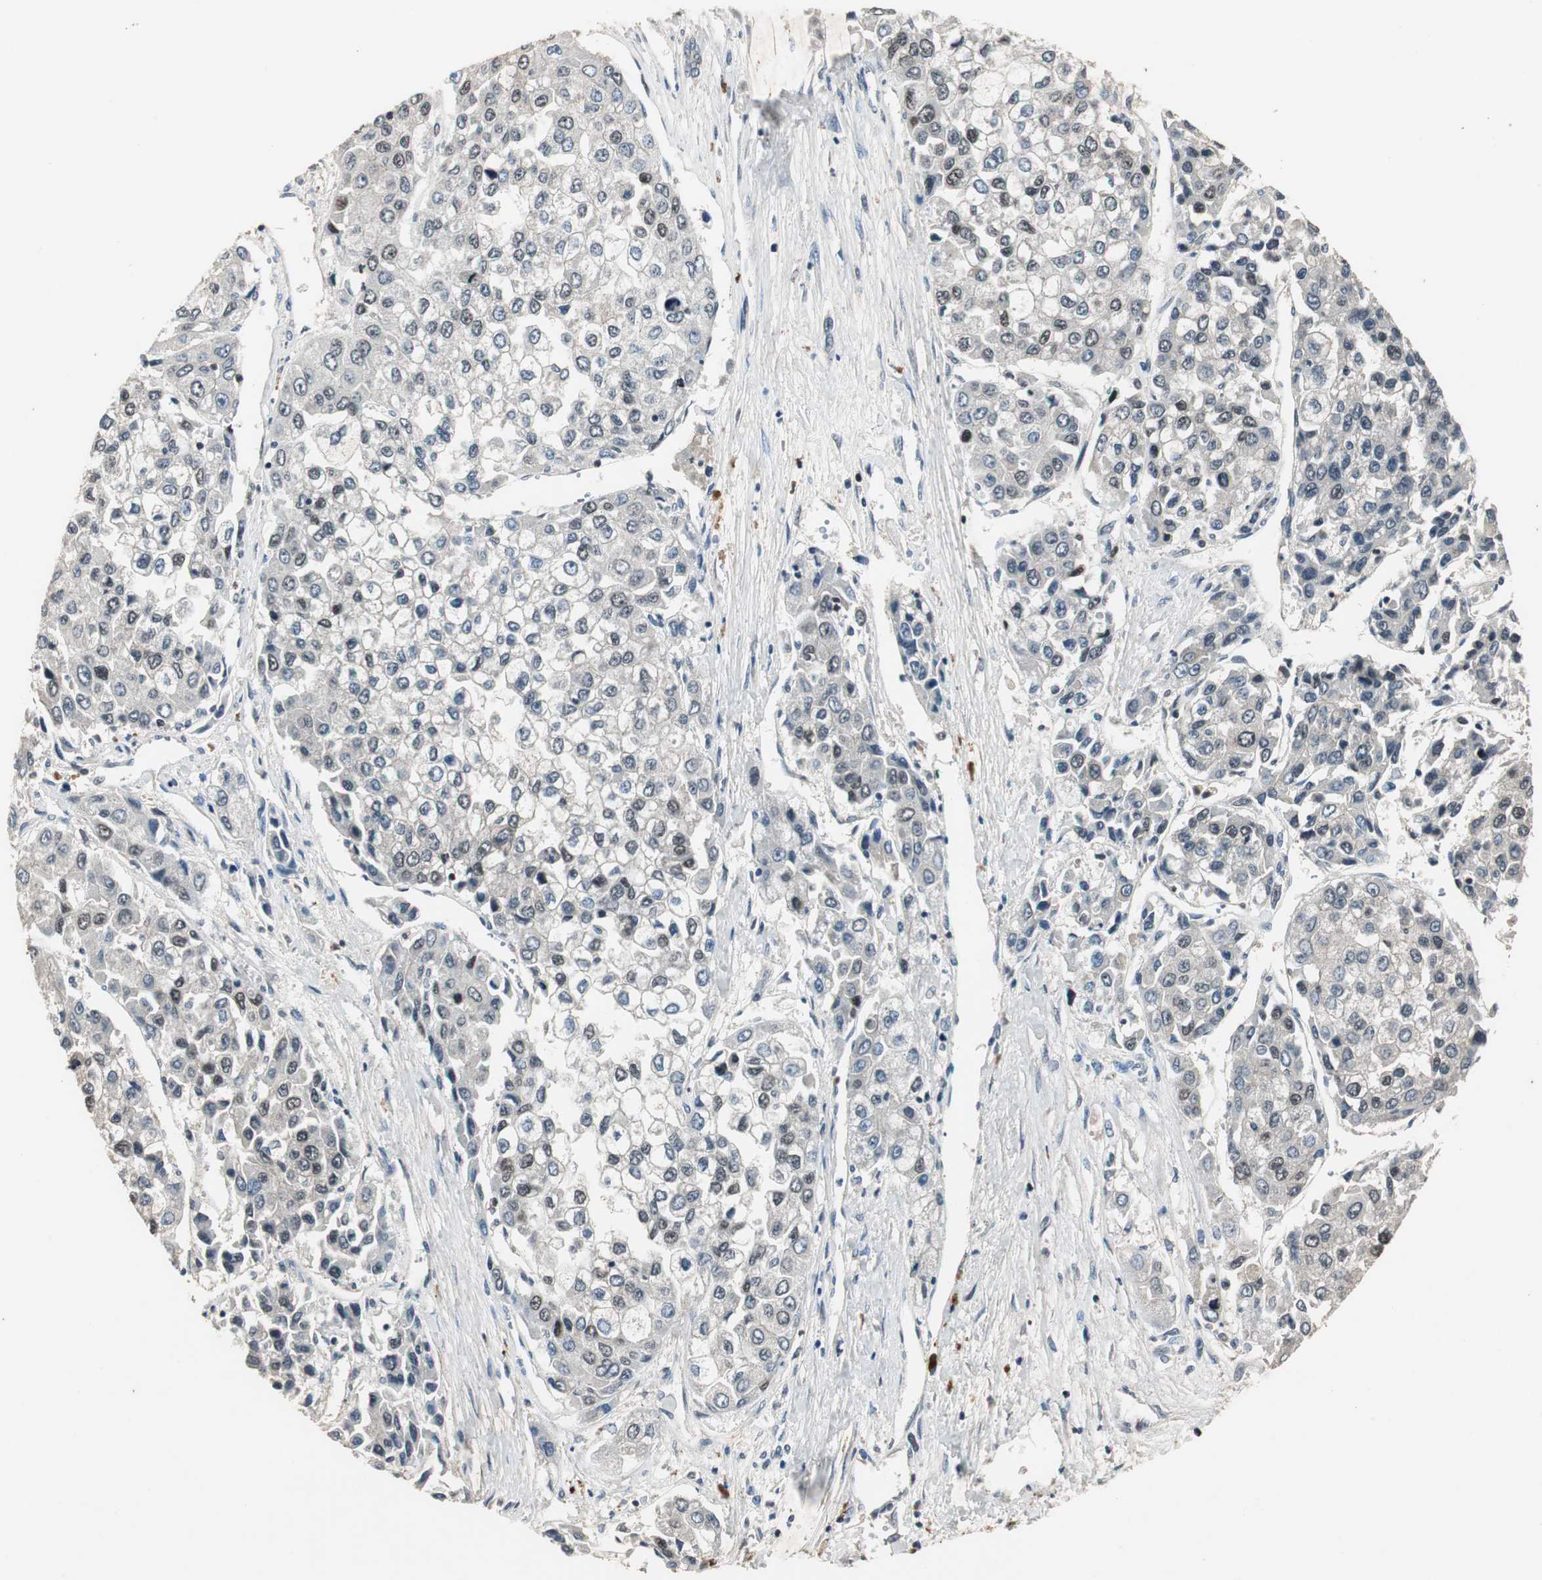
{"staining": {"intensity": "moderate", "quantity": "<25%", "location": "nuclear"}, "tissue": "liver cancer", "cell_type": "Tumor cells", "image_type": "cancer", "snomed": [{"axis": "morphology", "description": "Carcinoma, Hepatocellular, NOS"}, {"axis": "topography", "description": "Liver"}], "caption": "Immunohistochemical staining of human liver cancer reveals low levels of moderate nuclear staining in approximately <25% of tumor cells. (Brightfield microscopy of DAB IHC at high magnification).", "gene": "FEN1", "patient": {"sex": "female", "age": 66}}